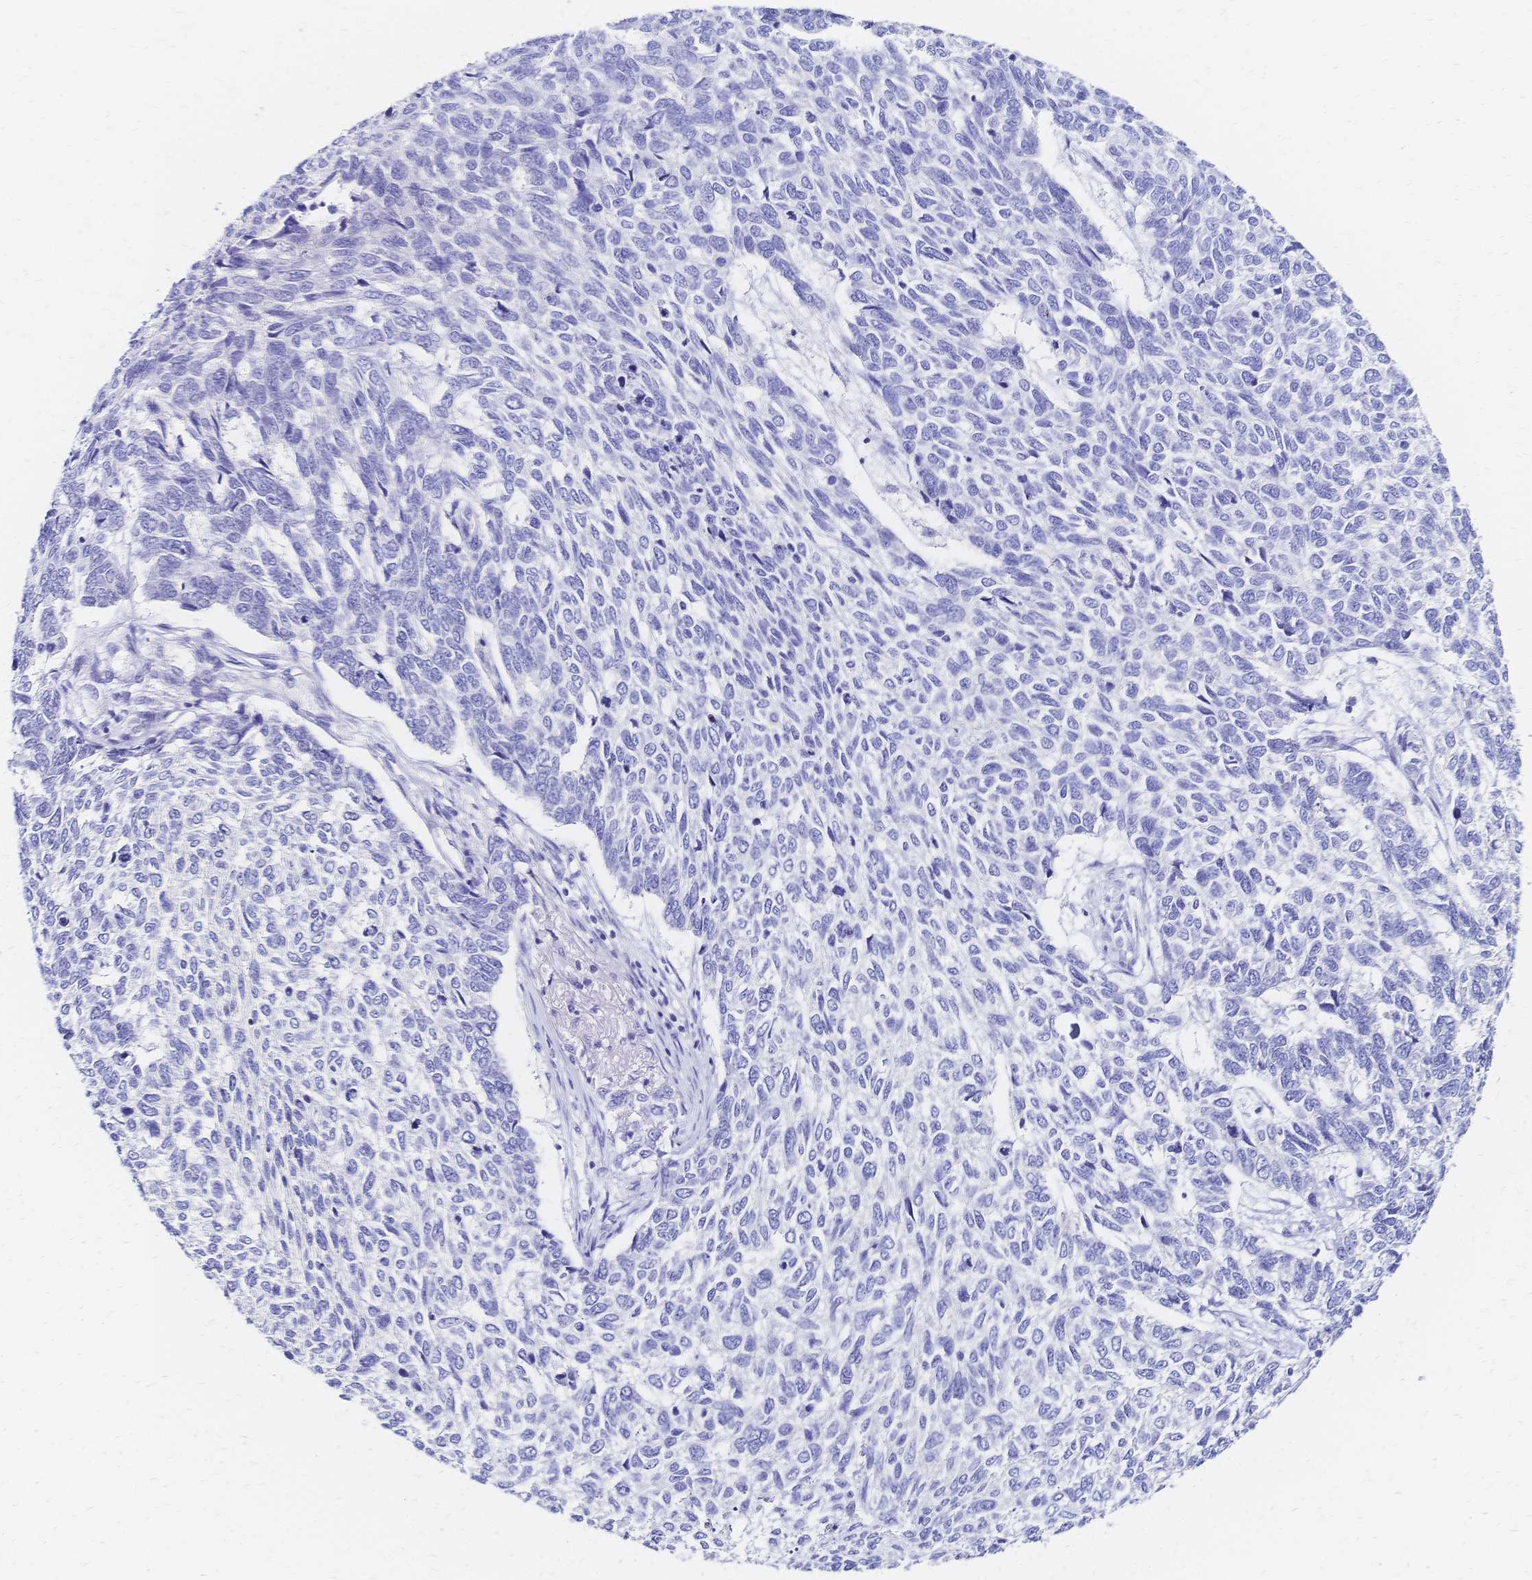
{"staining": {"intensity": "negative", "quantity": "none", "location": "none"}, "tissue": "skin cancer", "cell_type": "Tumor cells", "image_type": "cancer", "snomed": [{"axis": "morphology", "description": "Basal cell carcinoma"}, {"axis": "topography", "description": "Skin"}], "caption": "There is no significant staining in tumor cells of skin basal cell carcinoma.", "gene": "SLC5A1", "patient": {"sex": "female", "age": 65}}